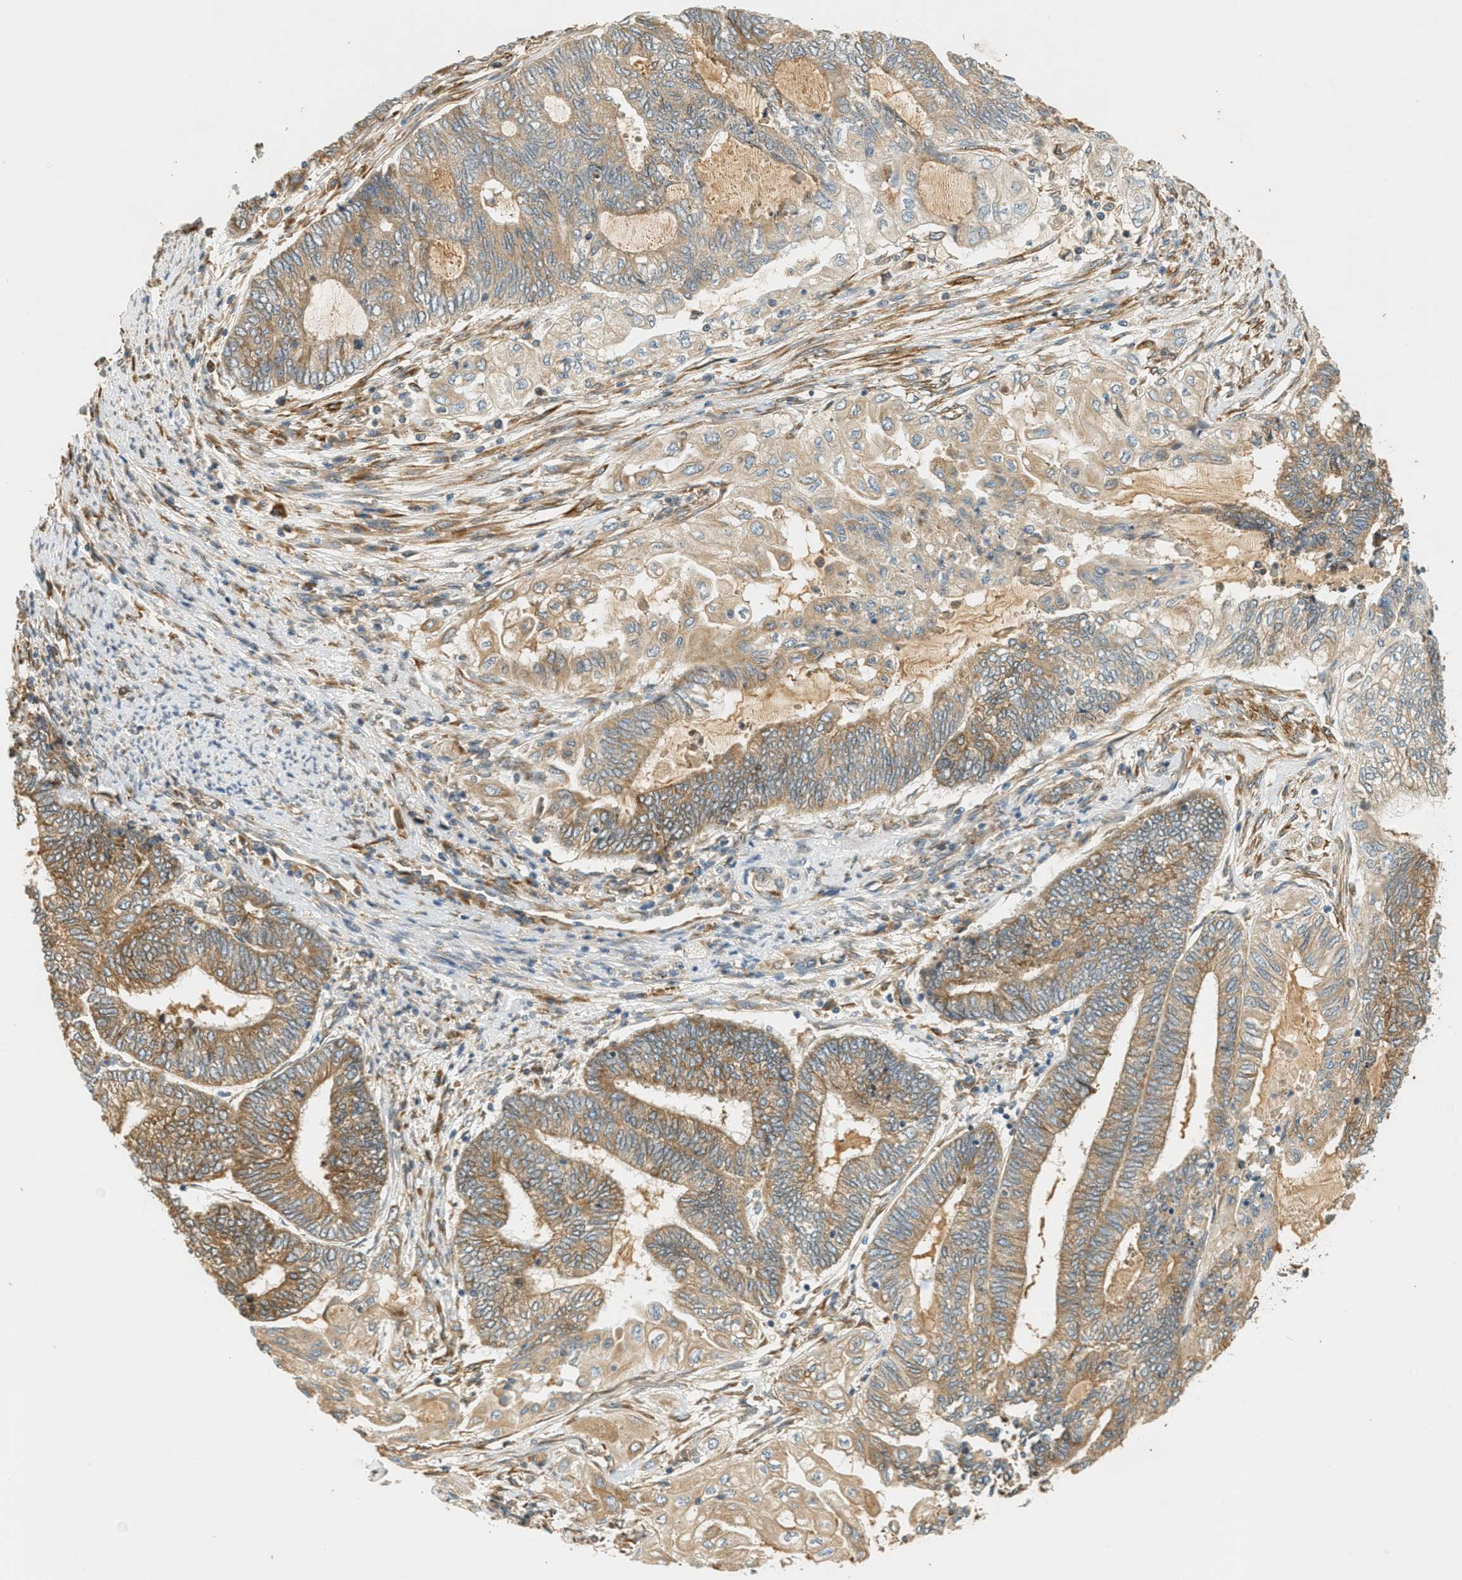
{"staining": {"intensity": "moderate", "quantity": ">75%", "location": "cytoplasmic/membranous"}, "tissue": "endometrial cancer", "cell_type": "Tumor cells", "image_type": "cancer", "snomed": [{"axis": "morphology", "description": "Adenocarcinoma, NOS"}, {"axis": "topography", "description": "Uterus"}, {"axis": "topography", "description": "Endometrium"}], "caption": "Endometrial adenocarcinoma was stained to show a protein in brown. There is medium levels of moderate cytoplasmic/membranous staining in about >75% of tumor cells.", "gene": "PDK1", "patient": {"sex": "female", "age": 70}}